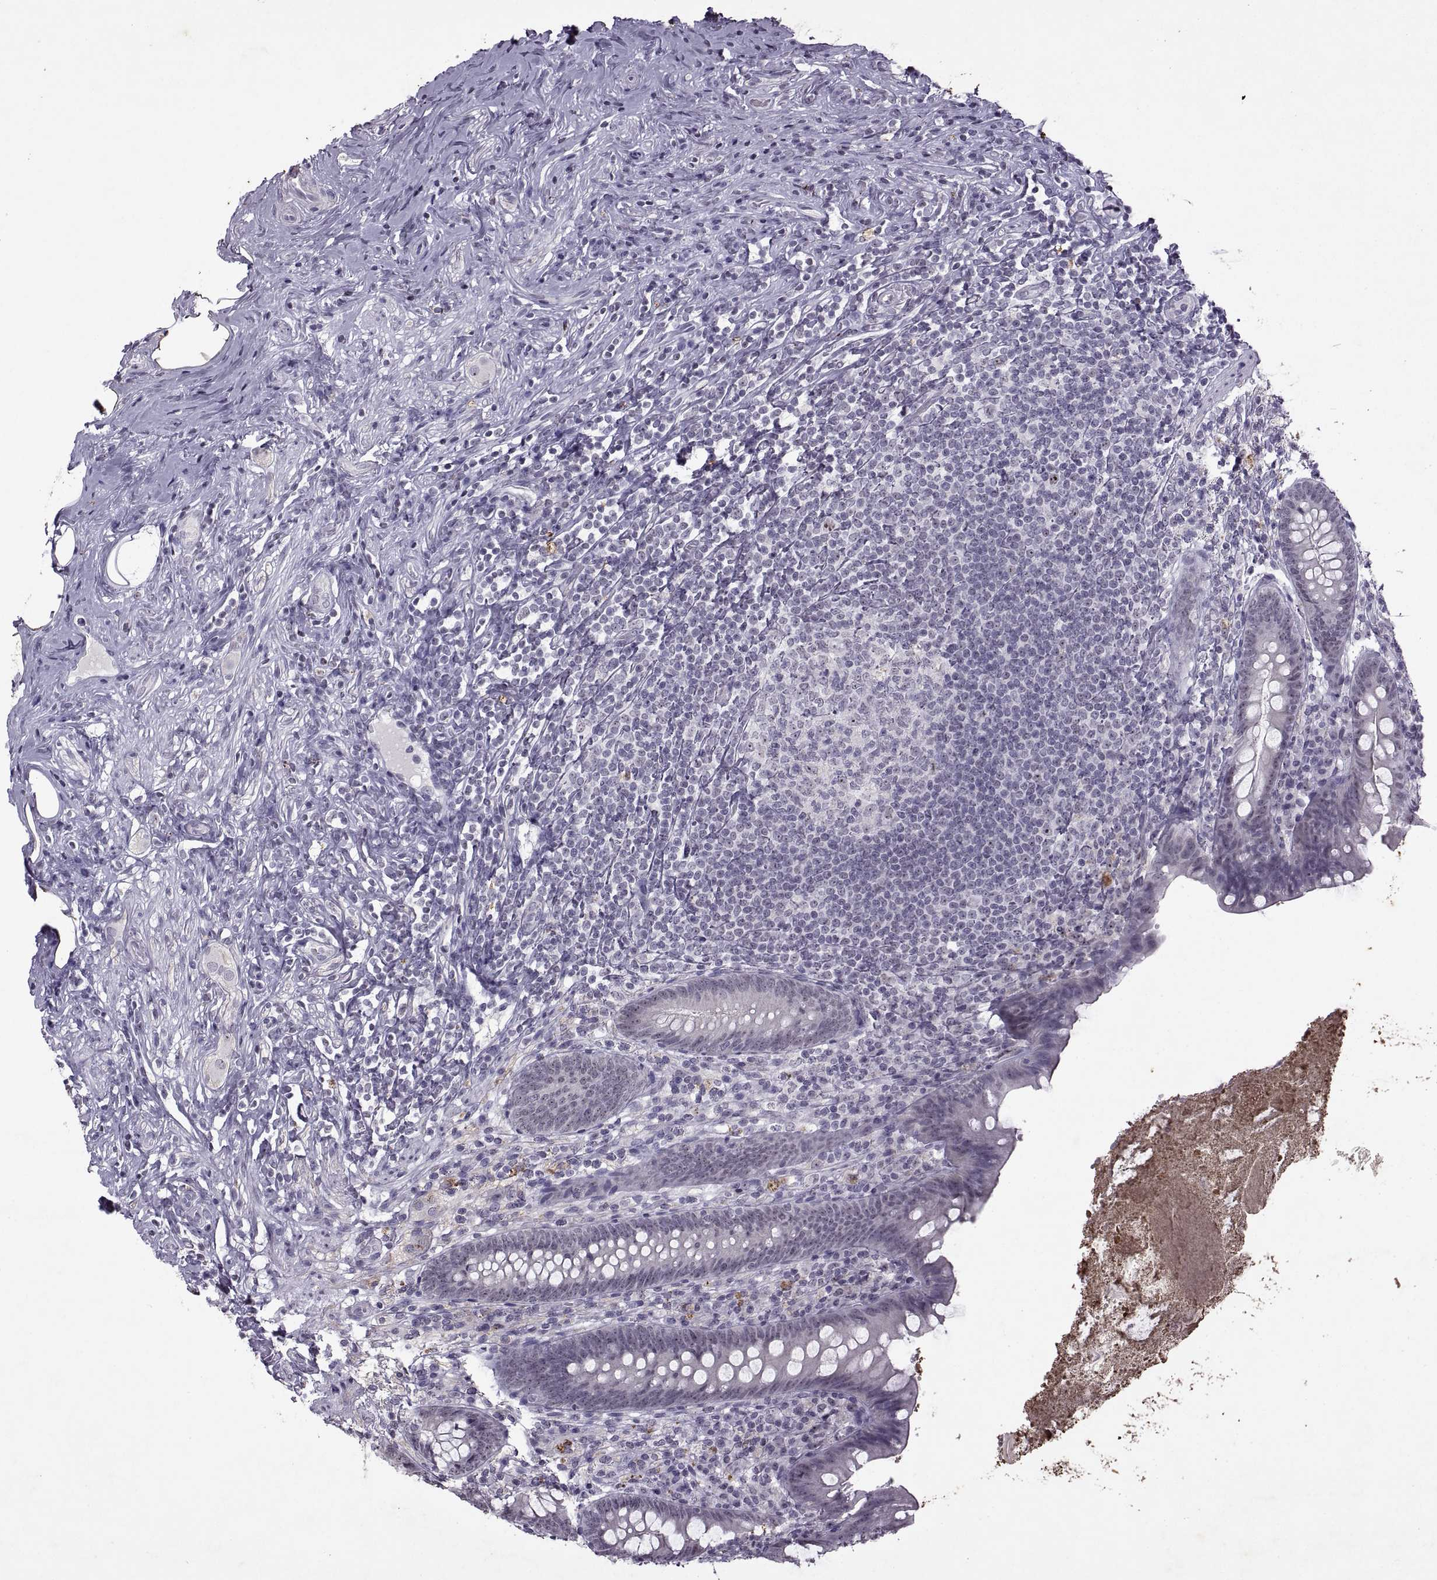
{"staining": {"intensity": "weak", "quantity": ">75%", "location": "nuclear"}, "tissue": "appendix", "cell_type": "Glandular cells", "image_type": "normal", "snomed": [{"axis": "morphology", "description": "Normal tissue, NOS"}, {"axis": "topography", "description": "Appendix"}], "caption": "DAB (3,3'-diaminobenzidine) immunohistochemical staining of benign appendix displays weak nuclear protein expression in approximately >75% of glandular cells. The staining was performed using DAB (3,3'-diaminobenzidine) to visualize the protein expression in brown, while the nuclei were stained in blue with hematoxylin (Magnification: 20x).", "gene": "SINHCAF", "patient": {"sex": "male", "age": 47}}